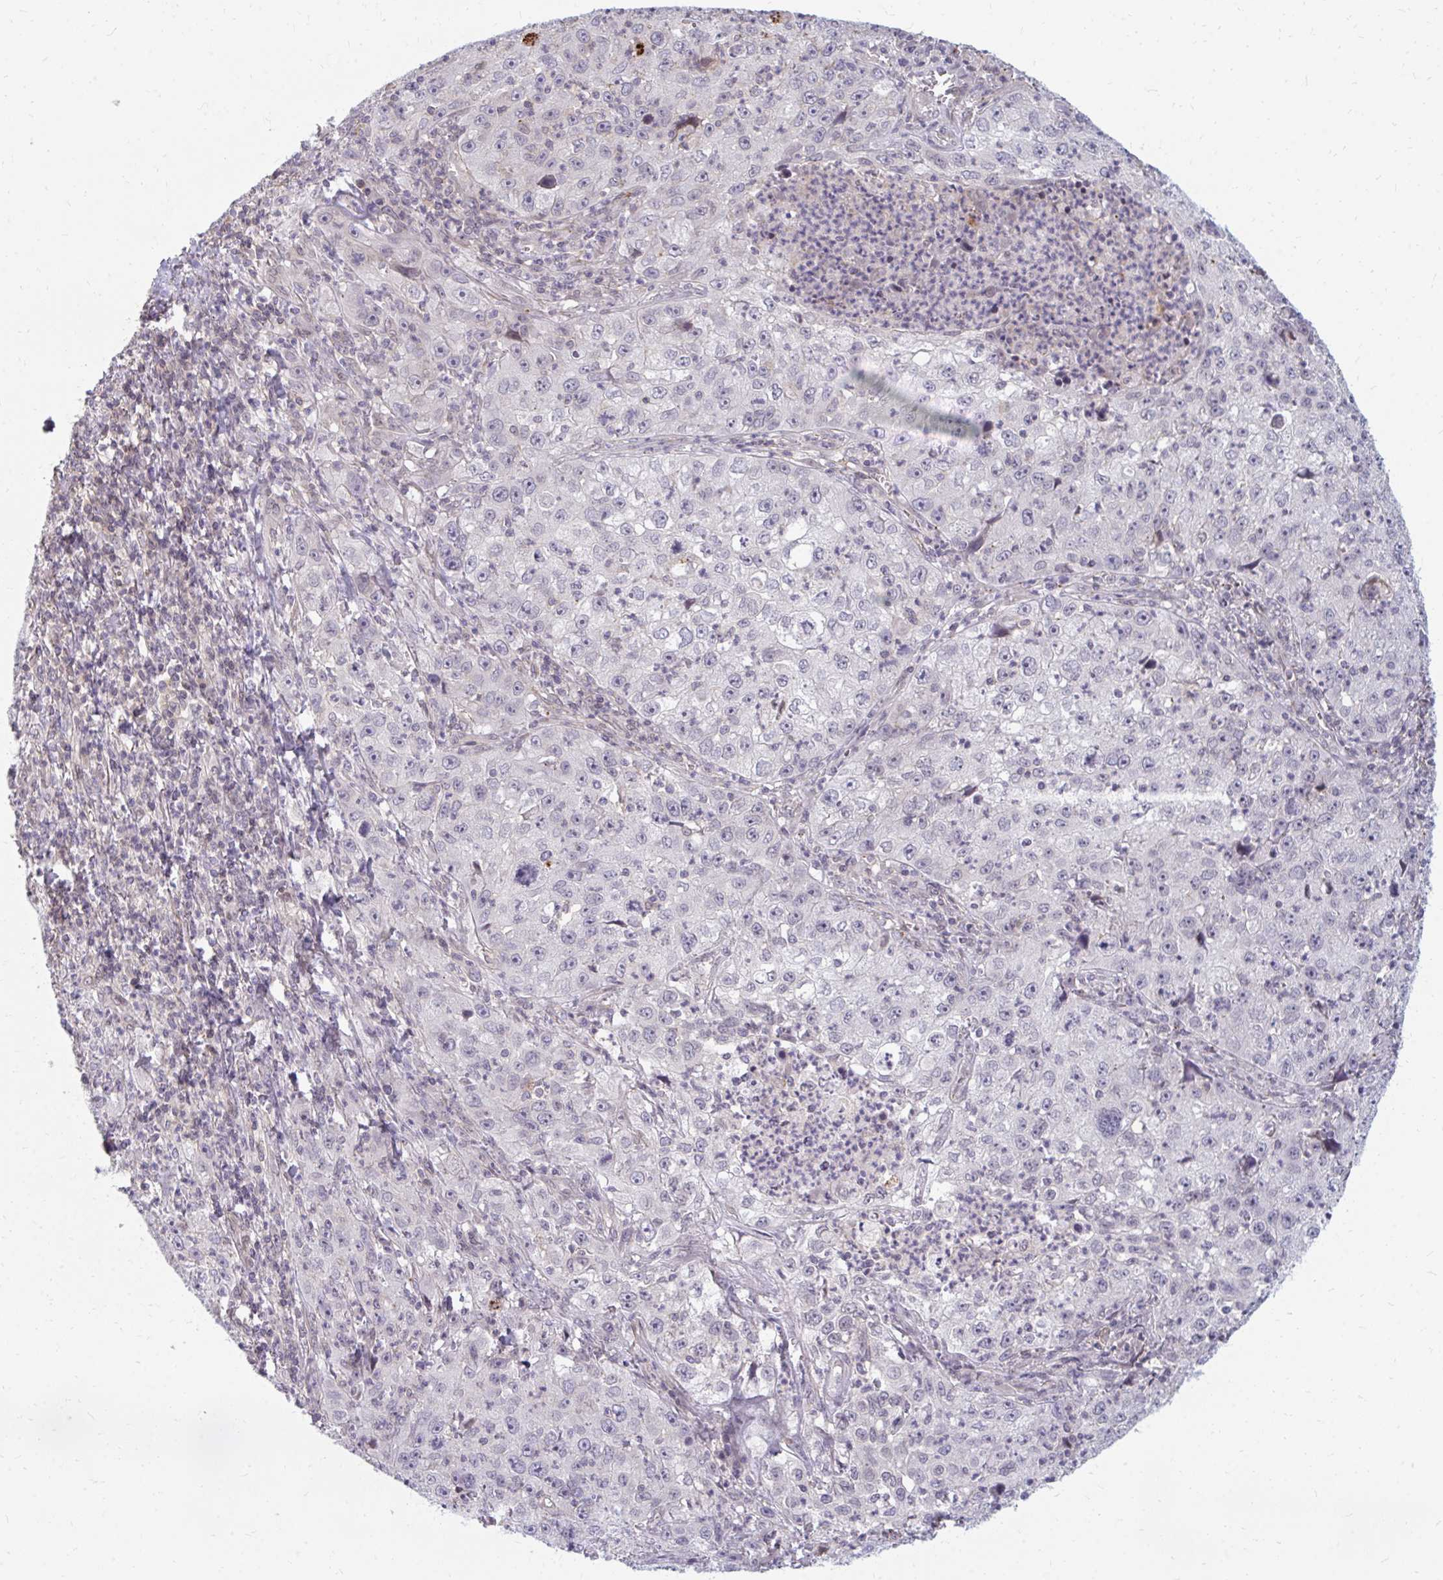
{"staining": {"intensity": "negative", "quantity": "none", "location": "none"}, "tissue": "lung cancer", "cell_type": "Tumor cells", "image_type": "cancer", "snomed": [{"axis": "morphology", "description": "Squamous cell carcinoma, NOS"}, {"axis": "topography", "description": "Lung"}], "caption": "This is a image of IHC staining of squamous cell carcinoma (lung), which shows no expression in tumor cells. (DAB (3,3'-diaminobenzidine) immunohistochemistry with hematoxylin counter stain).", "gene": "GPC5", "patient": {"sex": "male", "age": 71}}